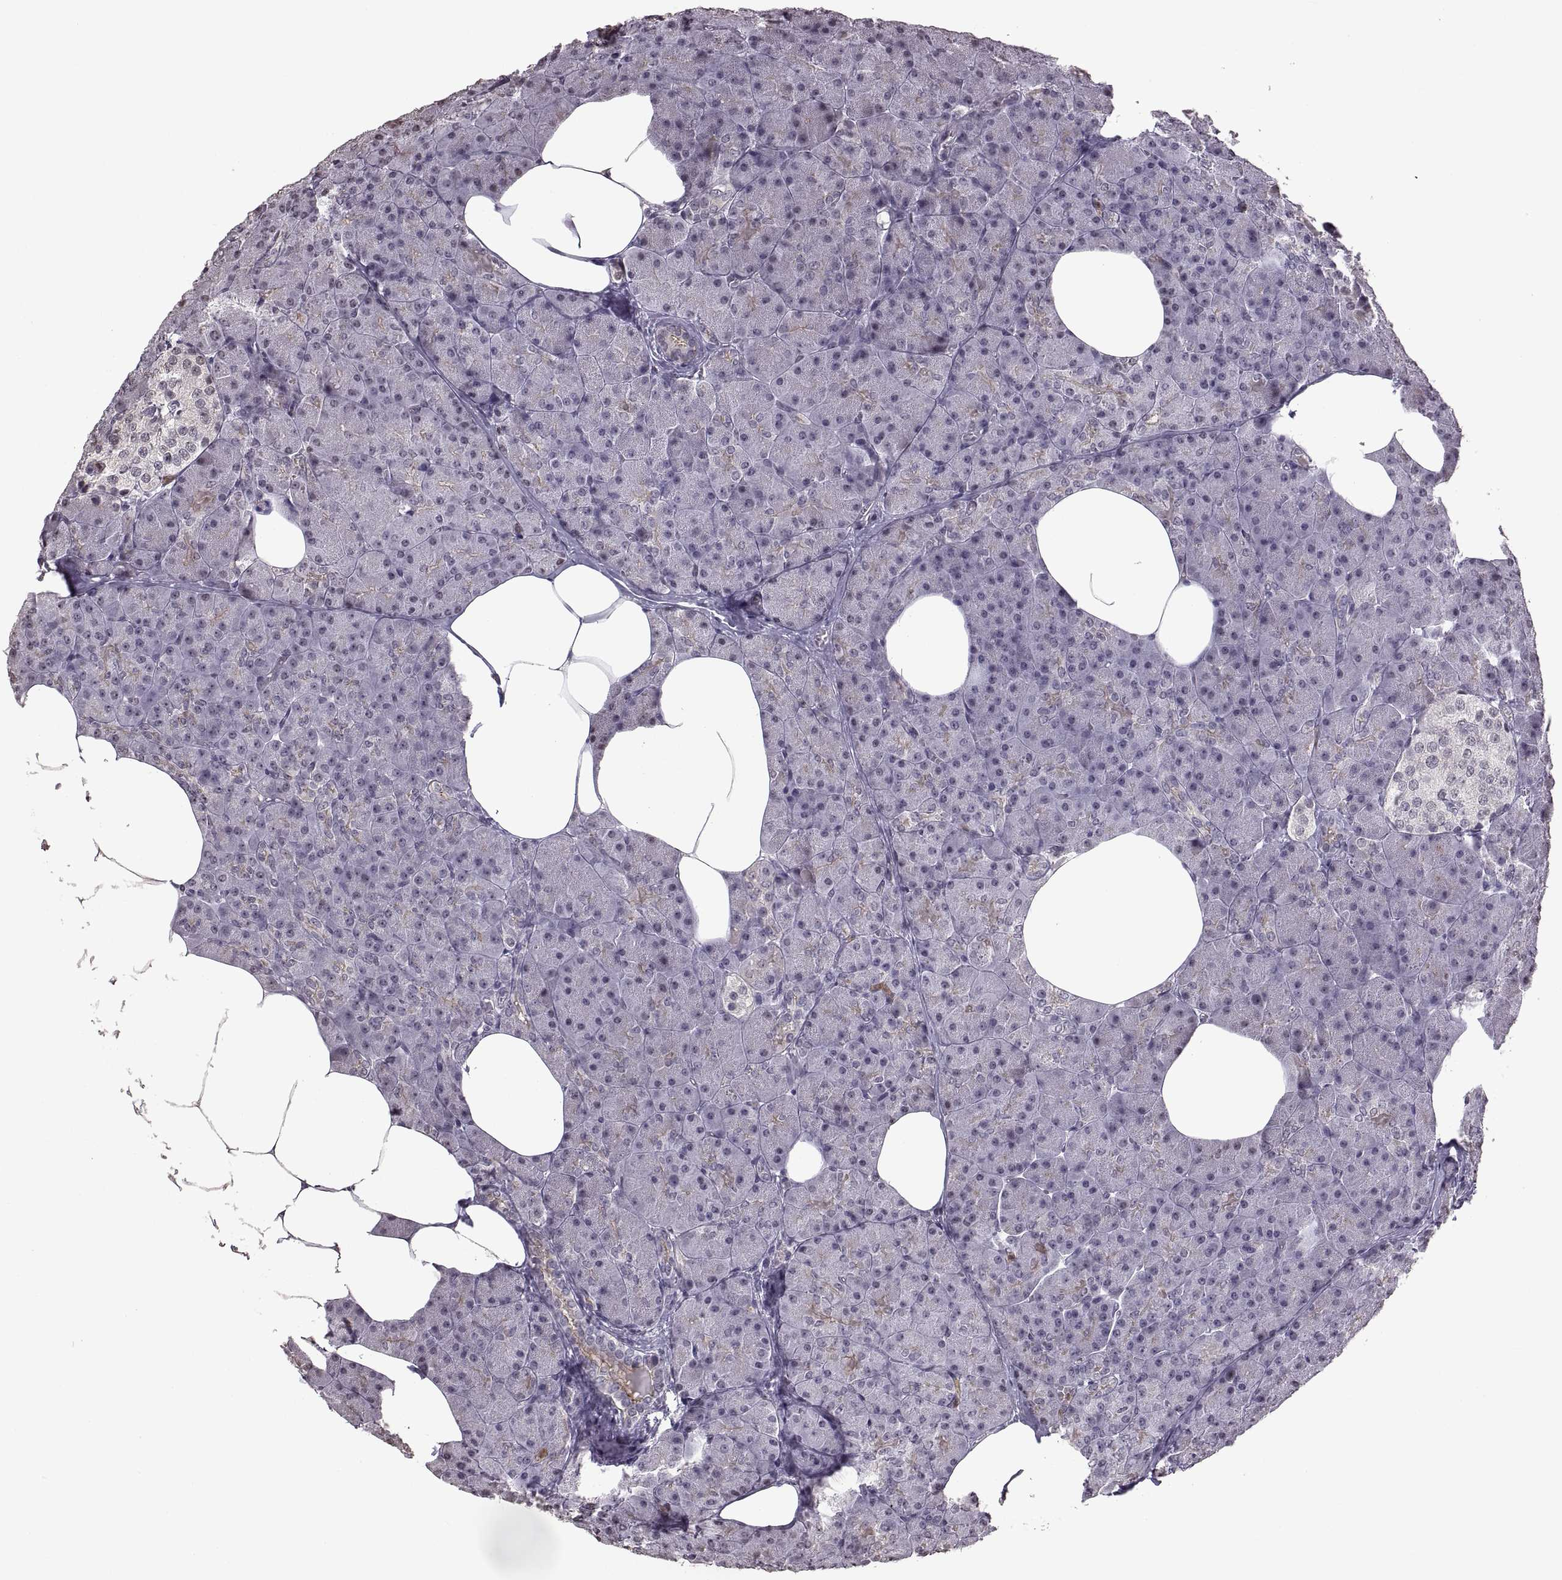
{"staining": {"intensity": "moderate", "quantity": "<25%", "location": "cytoplasmic/membranous"}, "tissue": "pancreas", "cell_type": "Exocrine glandular cells", "image_type": "normal", "snomed": [{"axis": "morphology", "description": "Normal tissue, NOS"}, {"axis": "topography", "description": "Pancreas"}], "caption": "A brown stain labels moderate cytoplasmic/membranous positivity of a protein in exocrine glandular cells of normal human pancreas.", "gene": "PALS1", "patient": {"sex": "female", "age": 45}}